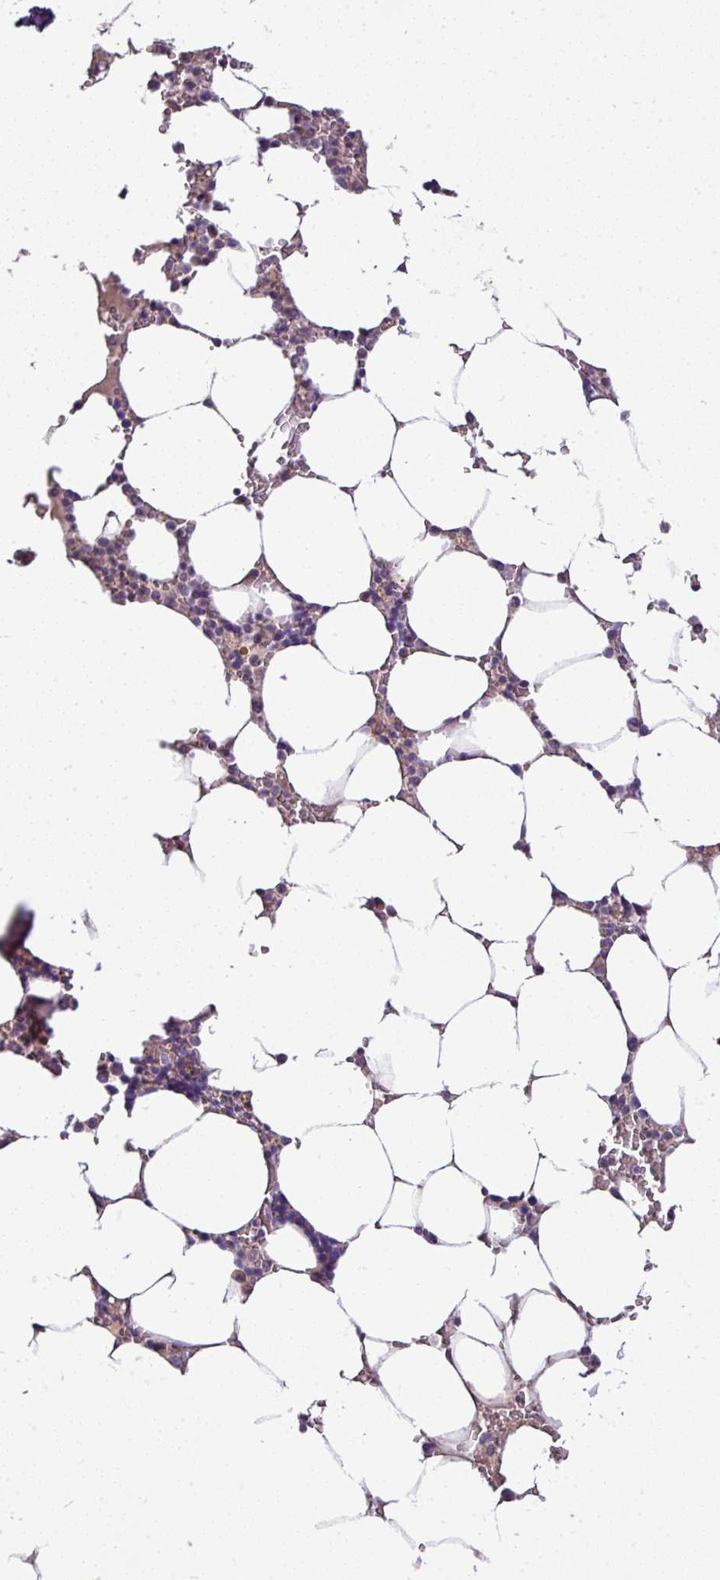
{"staining": {"intensity": "moderate", "quantity": "<25%", "location": "cytoplasmic/membranous"}, "tissue": "bone marrow", "cell_type": "Hematopoietic cells", "image_type": "normal", "snomed": [{"axis": "morphology", "description": "Normal tissue, NOS"}, {"axis": "topography", "description": "Bone marrow"}], "caption": "Moderate cytoplasmic/membranous positivity for a protein is identified in about <25% of hematopoietic cells of normal bone marrow using immunohistochemistry (IHC).", "gene": "GAN", "patient": {"sex": "male", "age": 64}}